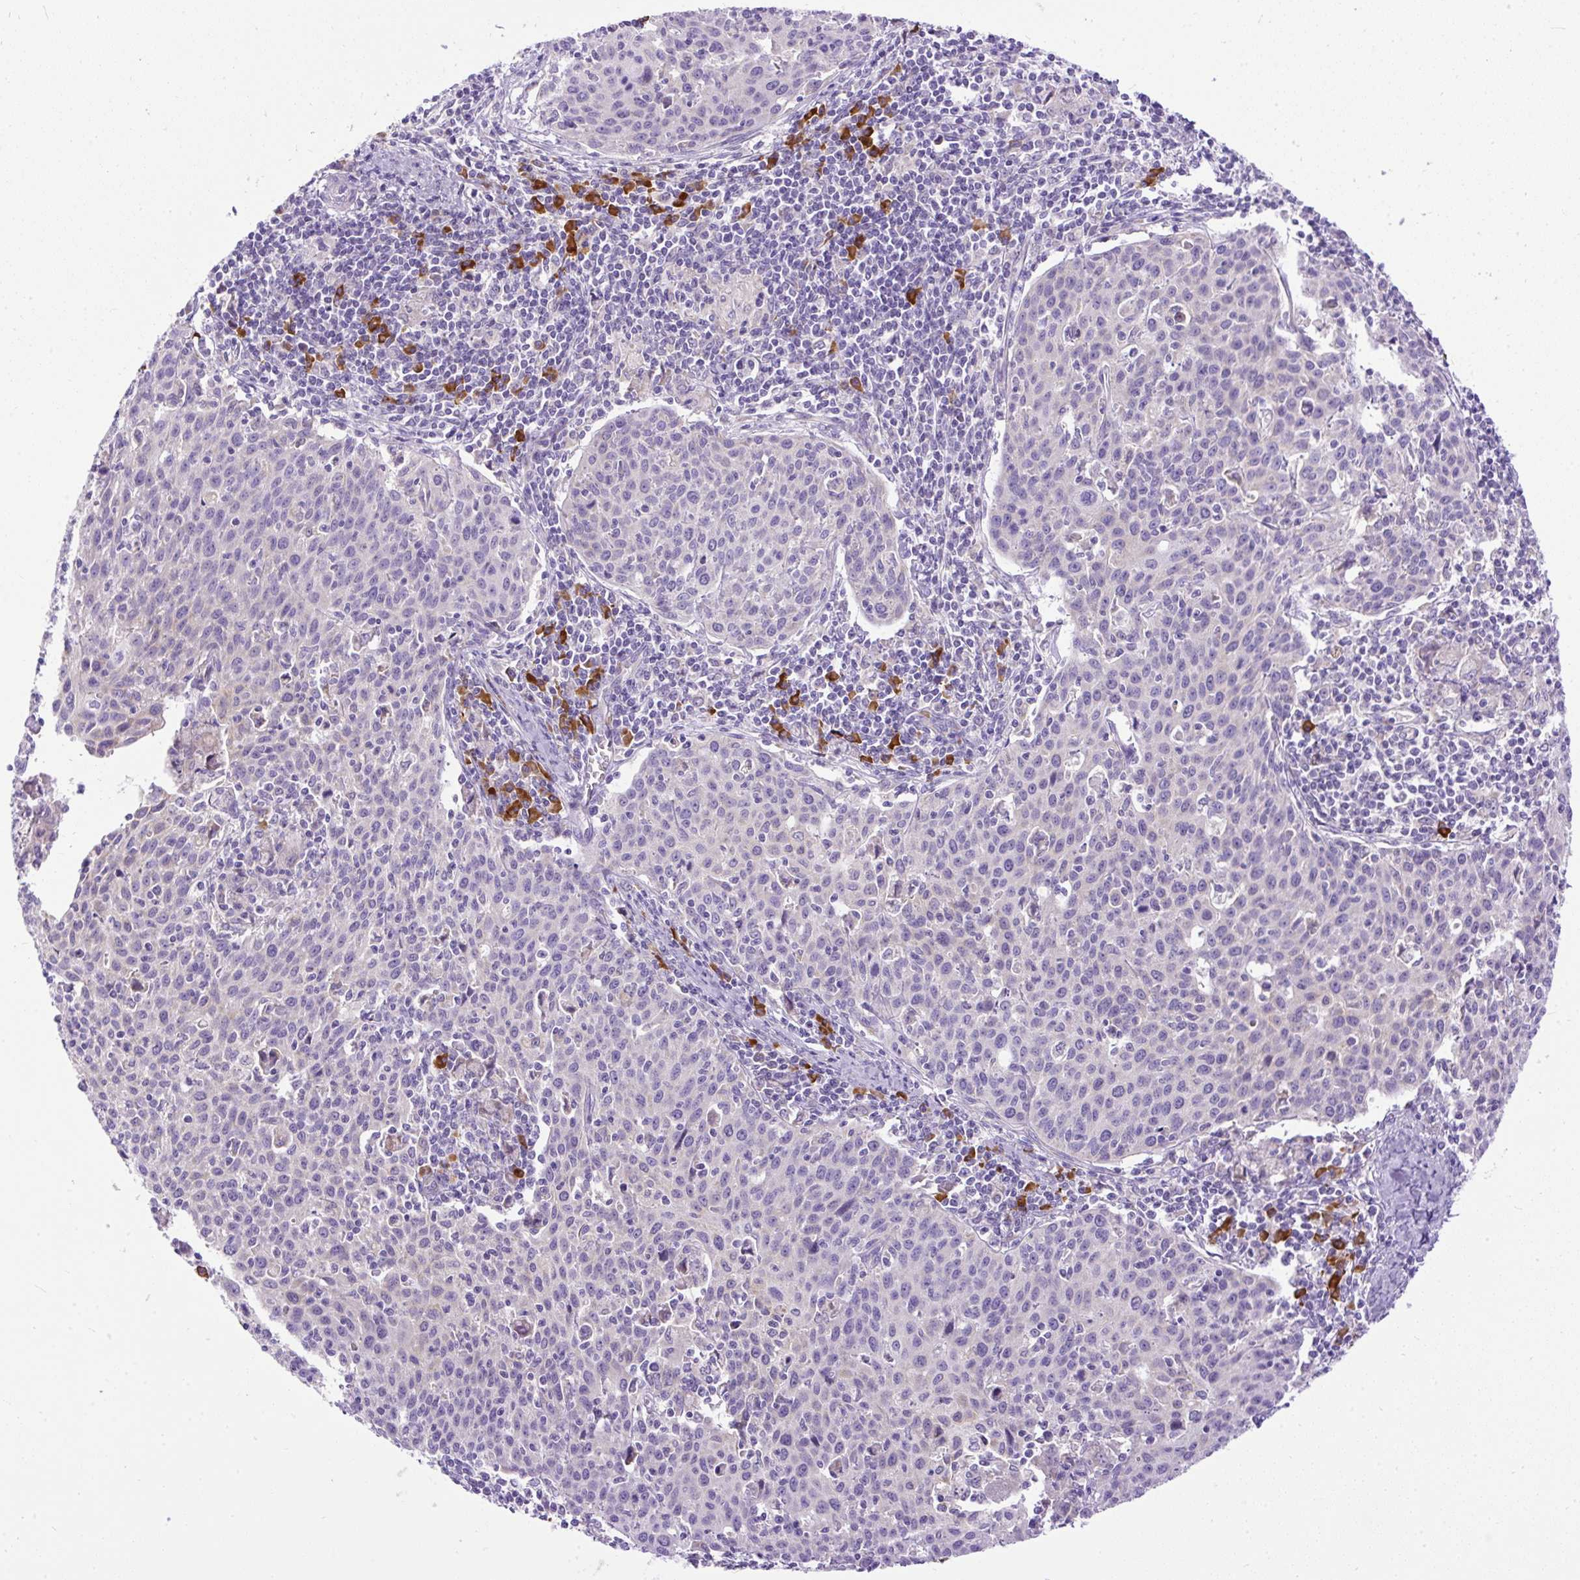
{"staining": {"intensity": "negative", "quantity": "none", "location": "none"}, "tissue": "cervical cancer", "cell_type": "Tumor cells", "image_type": "cancer", "snomed": [{"axis": "morphology", "description": "Squamous cell carcinoma, NOS"}, {"axis": "topography", "description": "Cervix"}], "caption": "Cervical squamous cell carcinoma was stained to show a protein in brown. There is no significant expression in tumor cells.", "gene": "SYBU", "patient": {"sex": "female", "age": 38}}